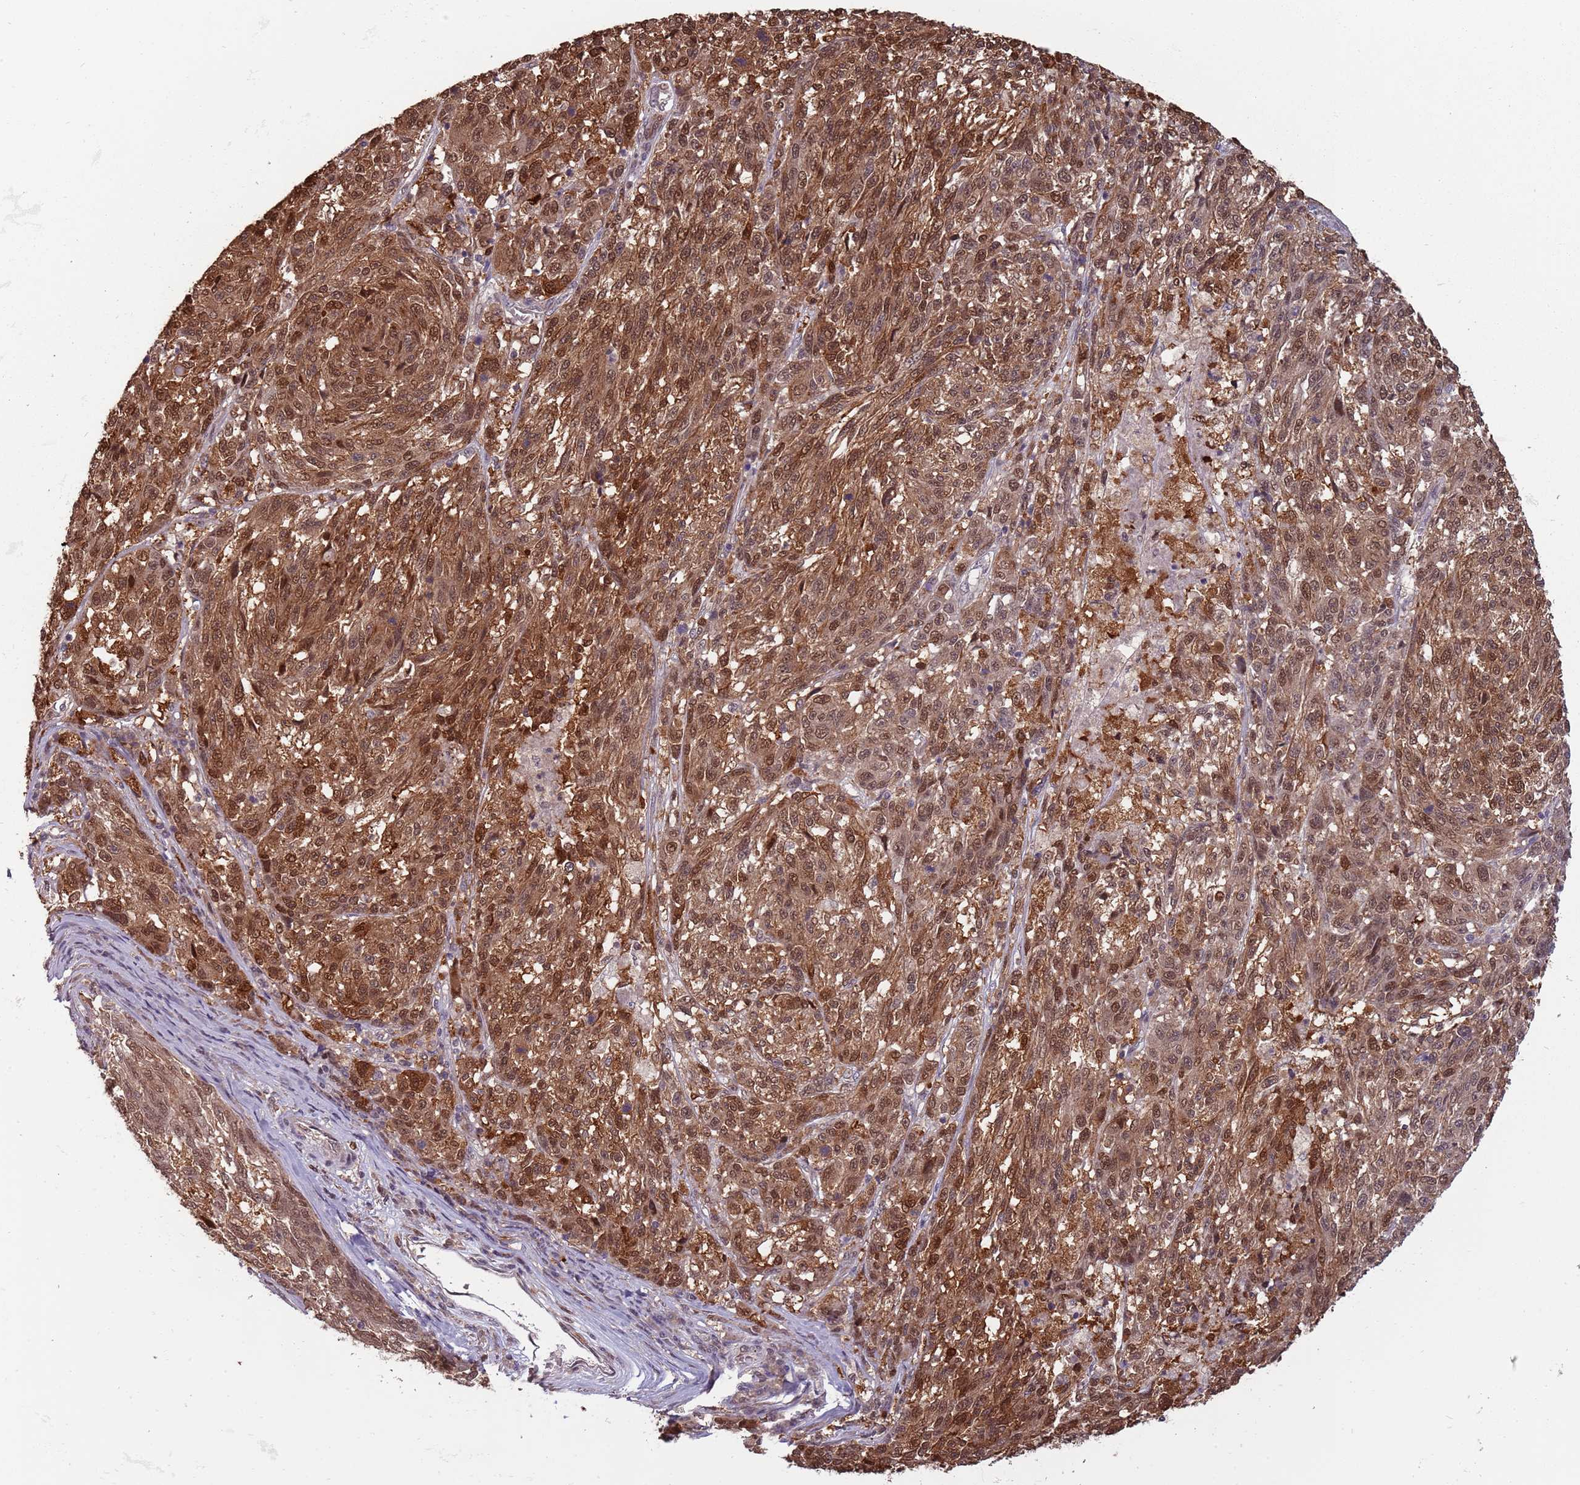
{"staining": {"intensity": "moderate", "quantity": ">75%", "location": "cytoplasmic/membranous,nuclear"}, "tissue": "melanoma", "cell_type": "Tumor cells", "image_type": "cancer", "snomed": [{"axis": "morphology", "description": "Malignant melanoma, NOS"}, {"axis": "topography", "description": "Skin"}], "caption": "Immunohistochemical staining of melanoma shows moderate cytoplasmic/membranous and nuclear protein expression in approximately >75% of tumor cells.", "gene": "ZBTB5", "patient": {"sex": "male", "age": 53}}